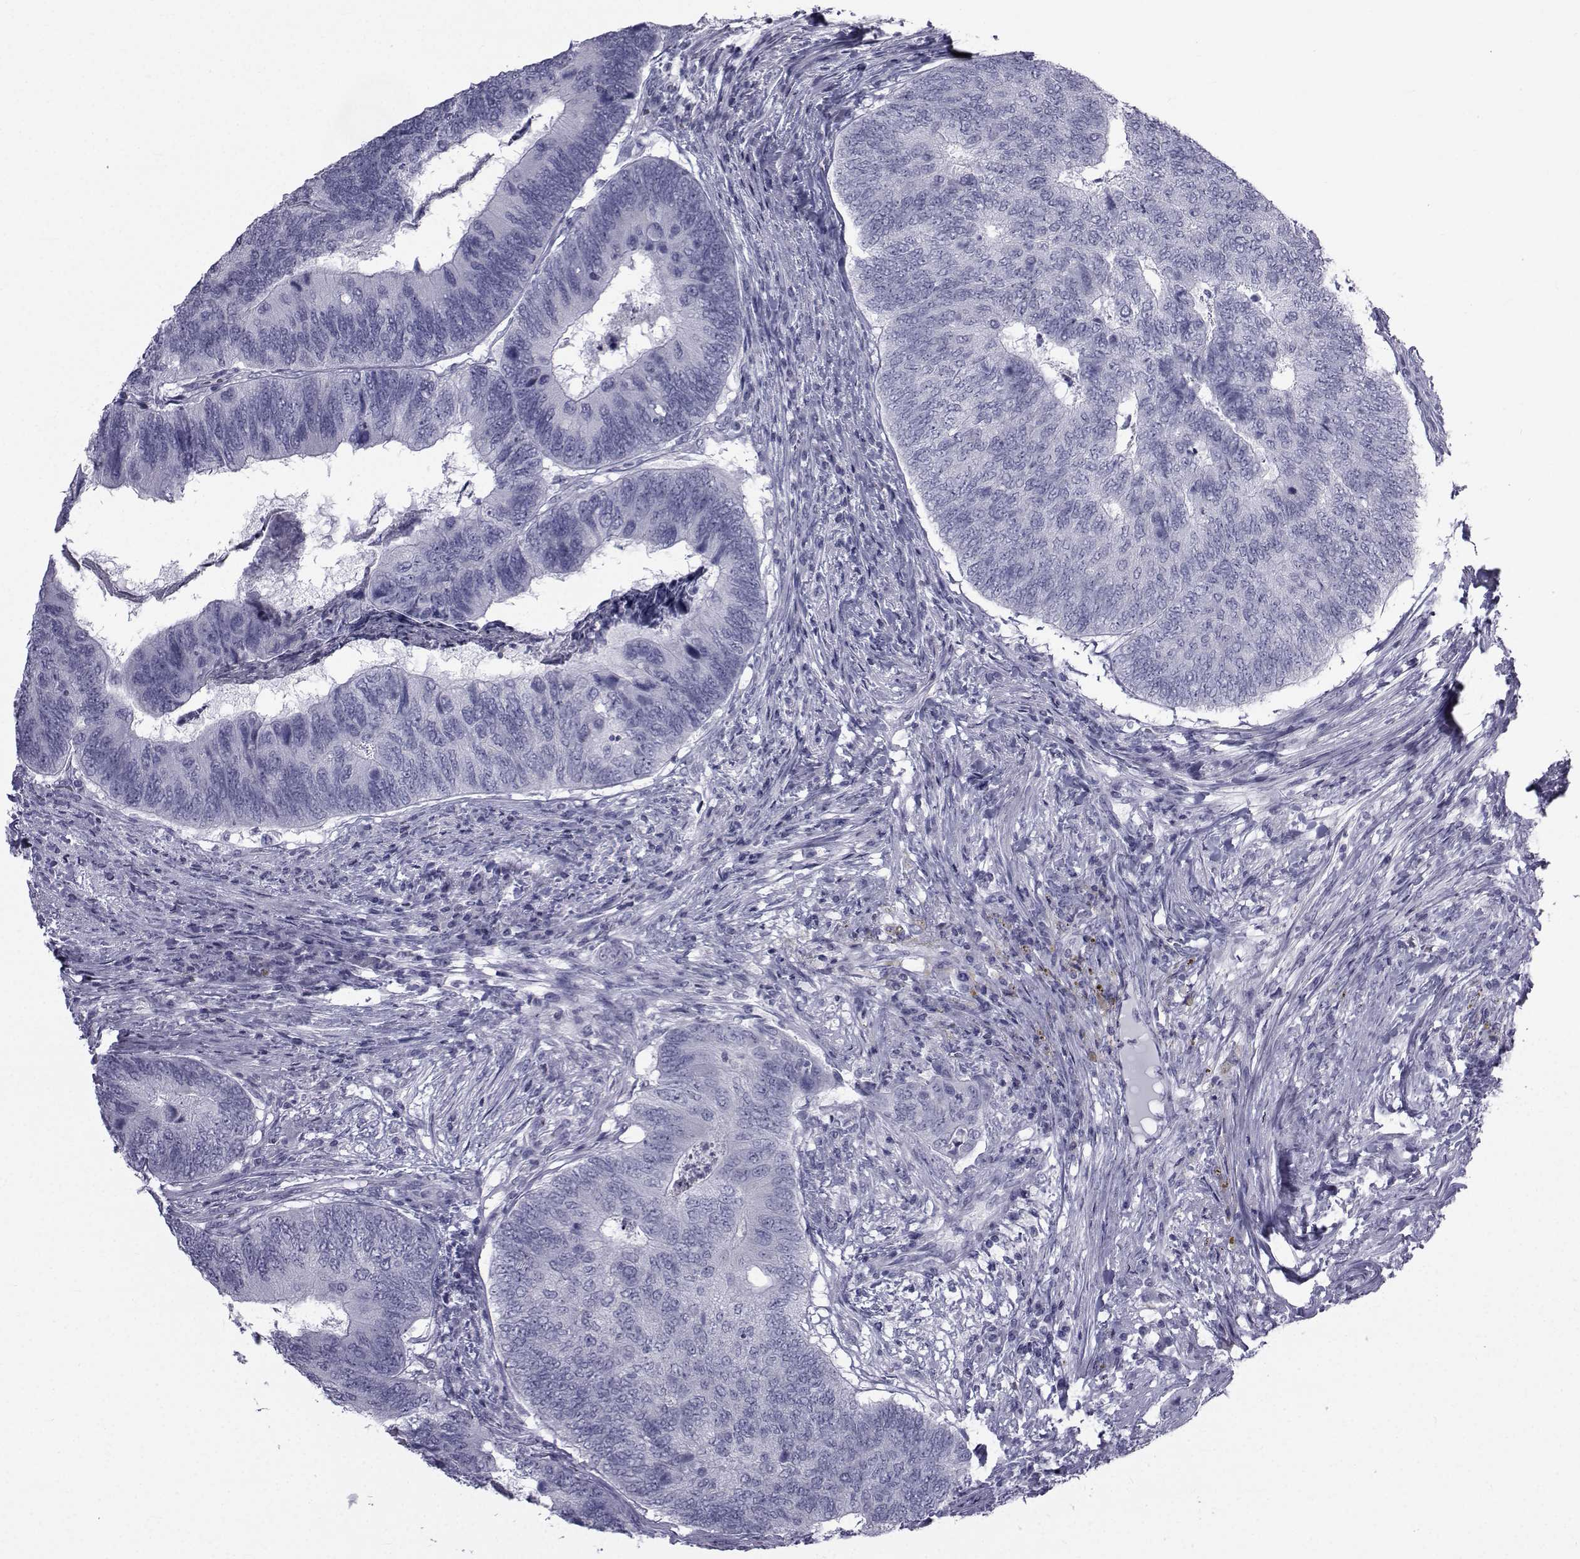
{"staining": {"intensity": "negative", "quantity": "none", "location": "none"}, "tissue": "colorectal cancer", "cell_type": "Tumor cells", "image_type": "cancer", "snomed": [{"axis": "morphology", "description": "Adenocarcinoma, NOS"}, {"axis": "topography", "description": "Colon"}], "caption": "IHC micrograph of colorectal adenocarcinoma stained for a protein (brown), which displays no staining in tumor cells.", "gene": "FDXR", "patient": {"sex": "female", "age": 67}}